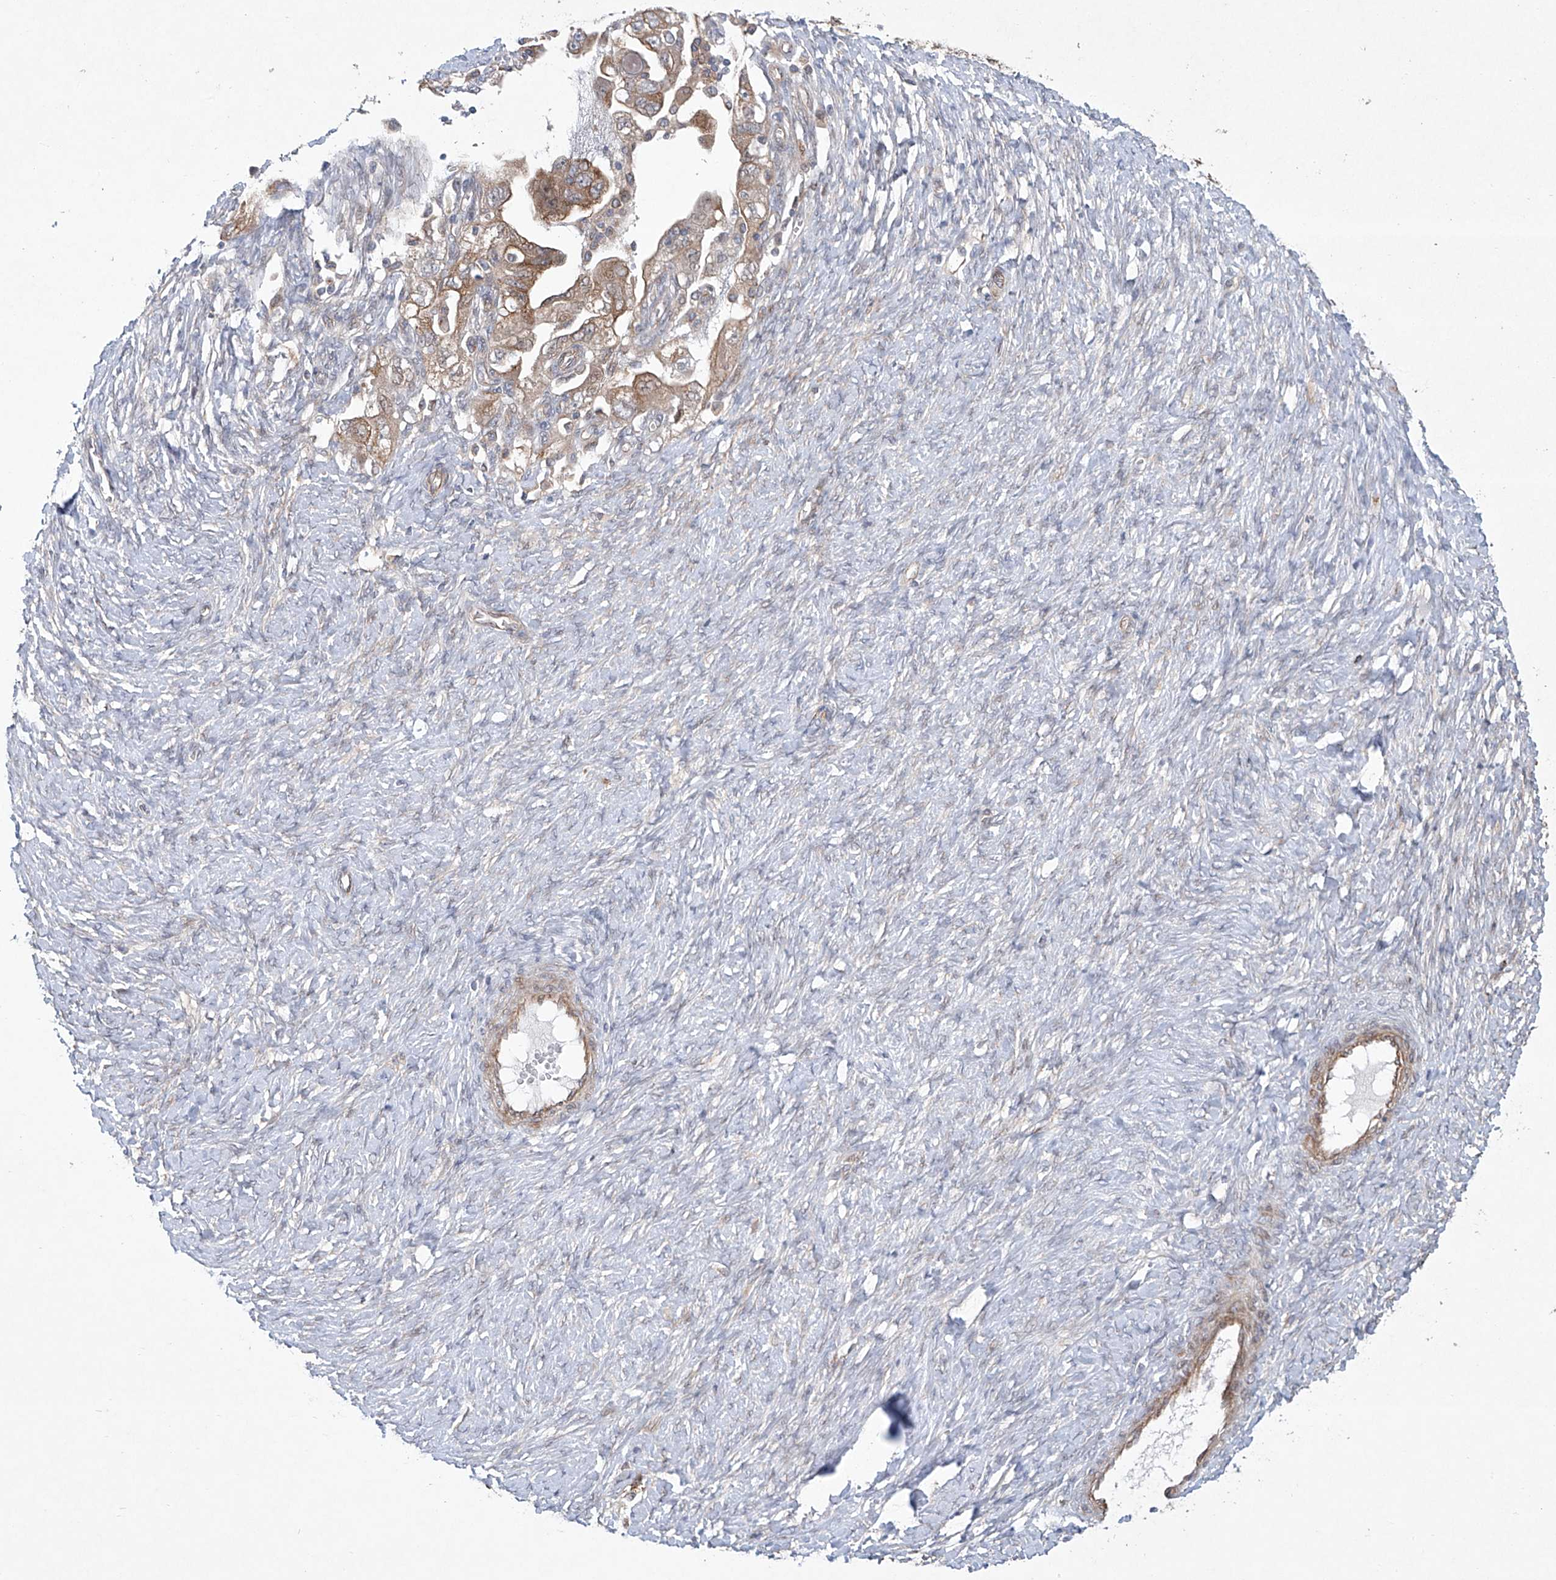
{"staining": {"intensity": "moderate", "quantity": ">75%", "location": "cytoplasmic/membranous"}, "tissue": "ovarian cancer", "cell_type": "Tumor cells", "image_type": "cancer", "snomed": [{"axis": "morphology", "description": "Carcinoma, NOS"}, {"axis": "morphology", "description": "Cystadenocarcinoma, serous, NOS"}, {"axis": "topography", "description": "Ovary"}], "caption": "Protein expression analysis of ovarian cancer (carcinoma) shows moderate cytoplasmic/membranous expression in about >75% of tumor cells.", "gene": "KLC4", "patient": {"sex": "female", "age": 69}}